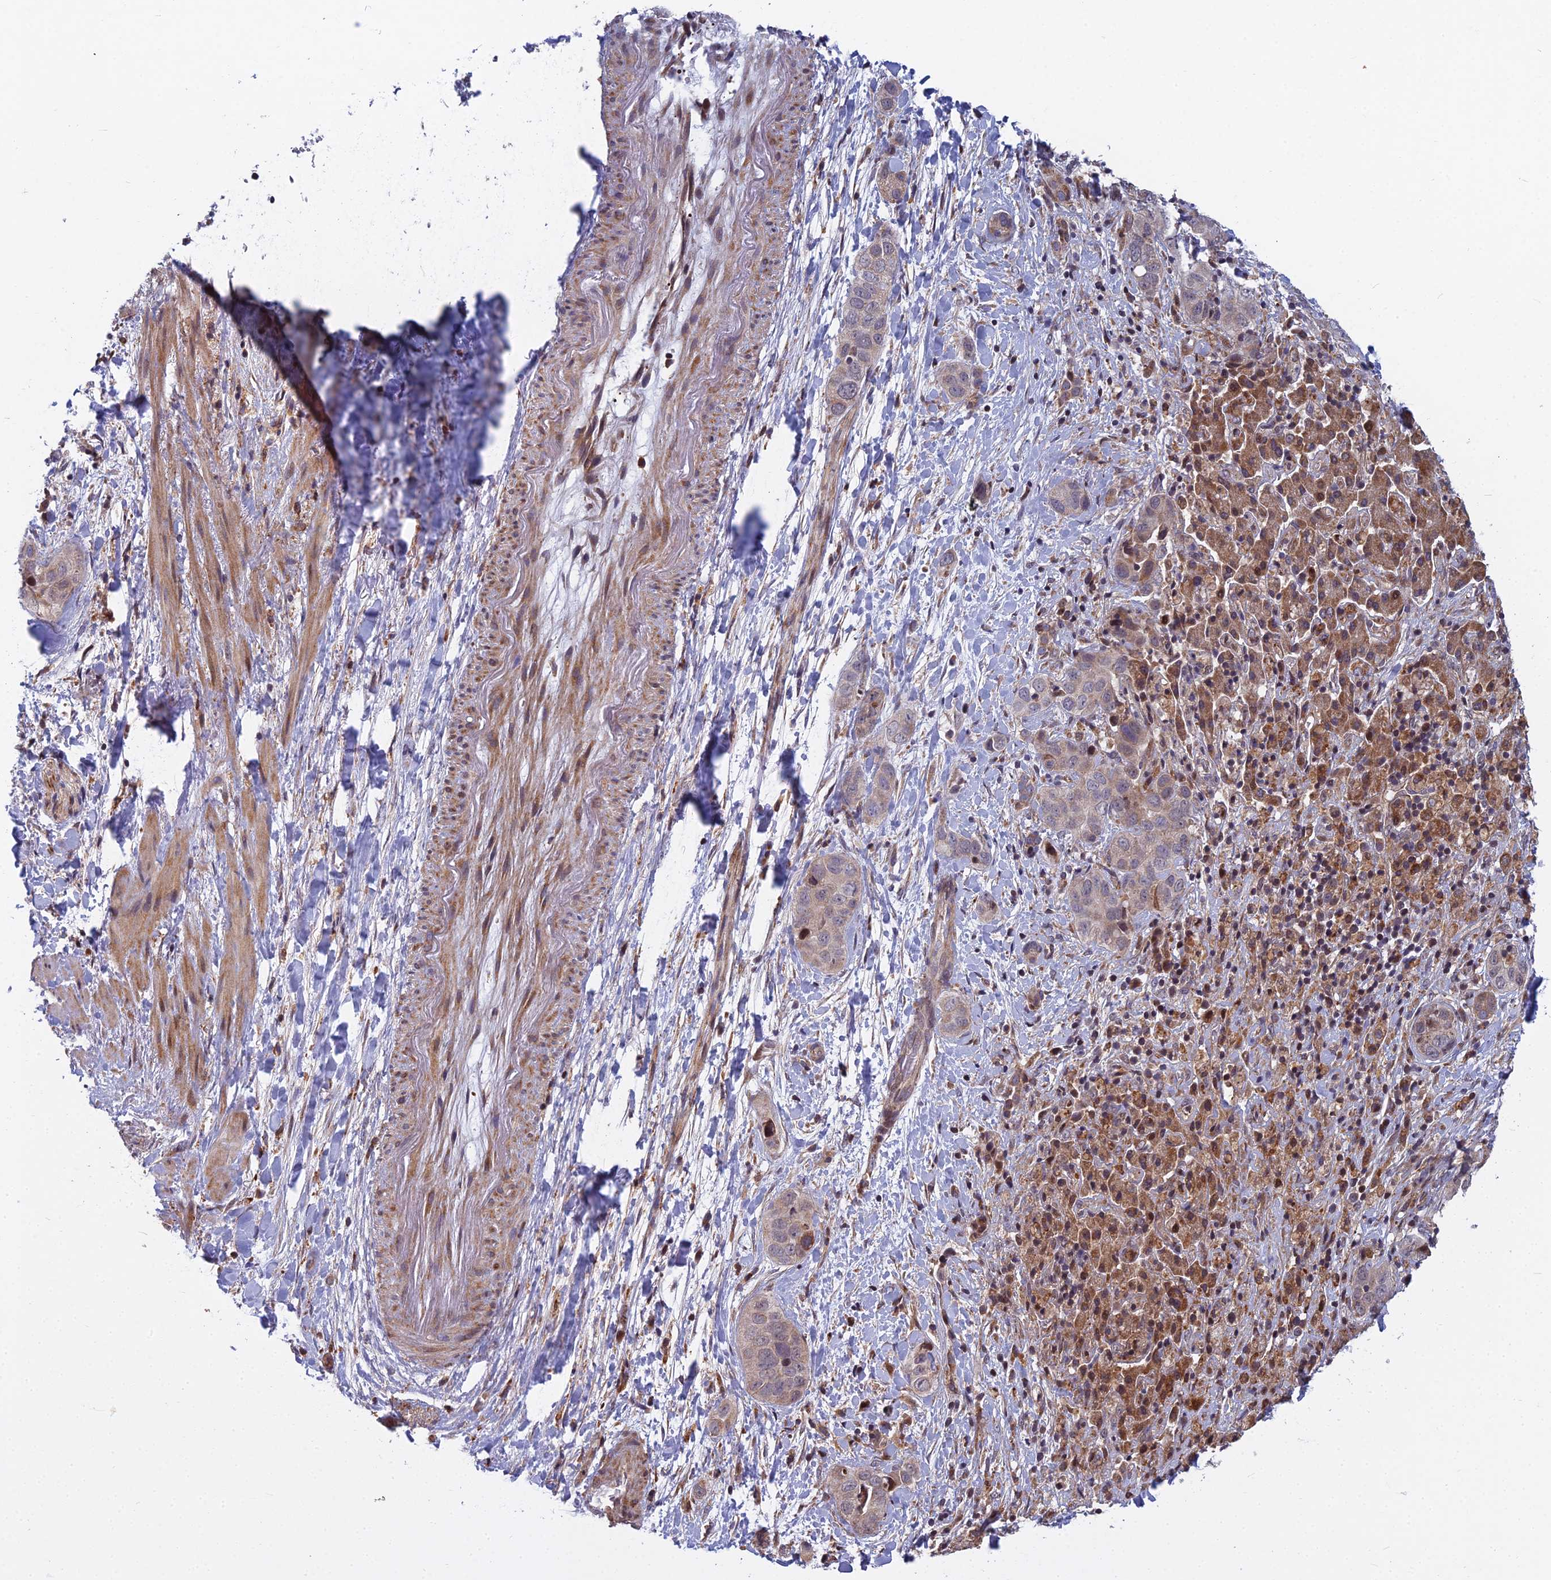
{"staining": {"intensity": "negative", "quantity": "none", "location": "none"}, "tissue": "liver cancer", "cell_type": "Tumor cells", "image_type": "cancer", "snomed": [{"axis": "morphology", "description": "Cholangiocarcinoma"}, {"axis": "topography", "description": "Liver"}], "caption": "Human liver cancer (cholangiocarcinoma) stained for a protein using immunohistochemistry displays no positivity in tumor cells.", "gene": "COMMD2", "patient": {"sex": "female", "age": 52}}